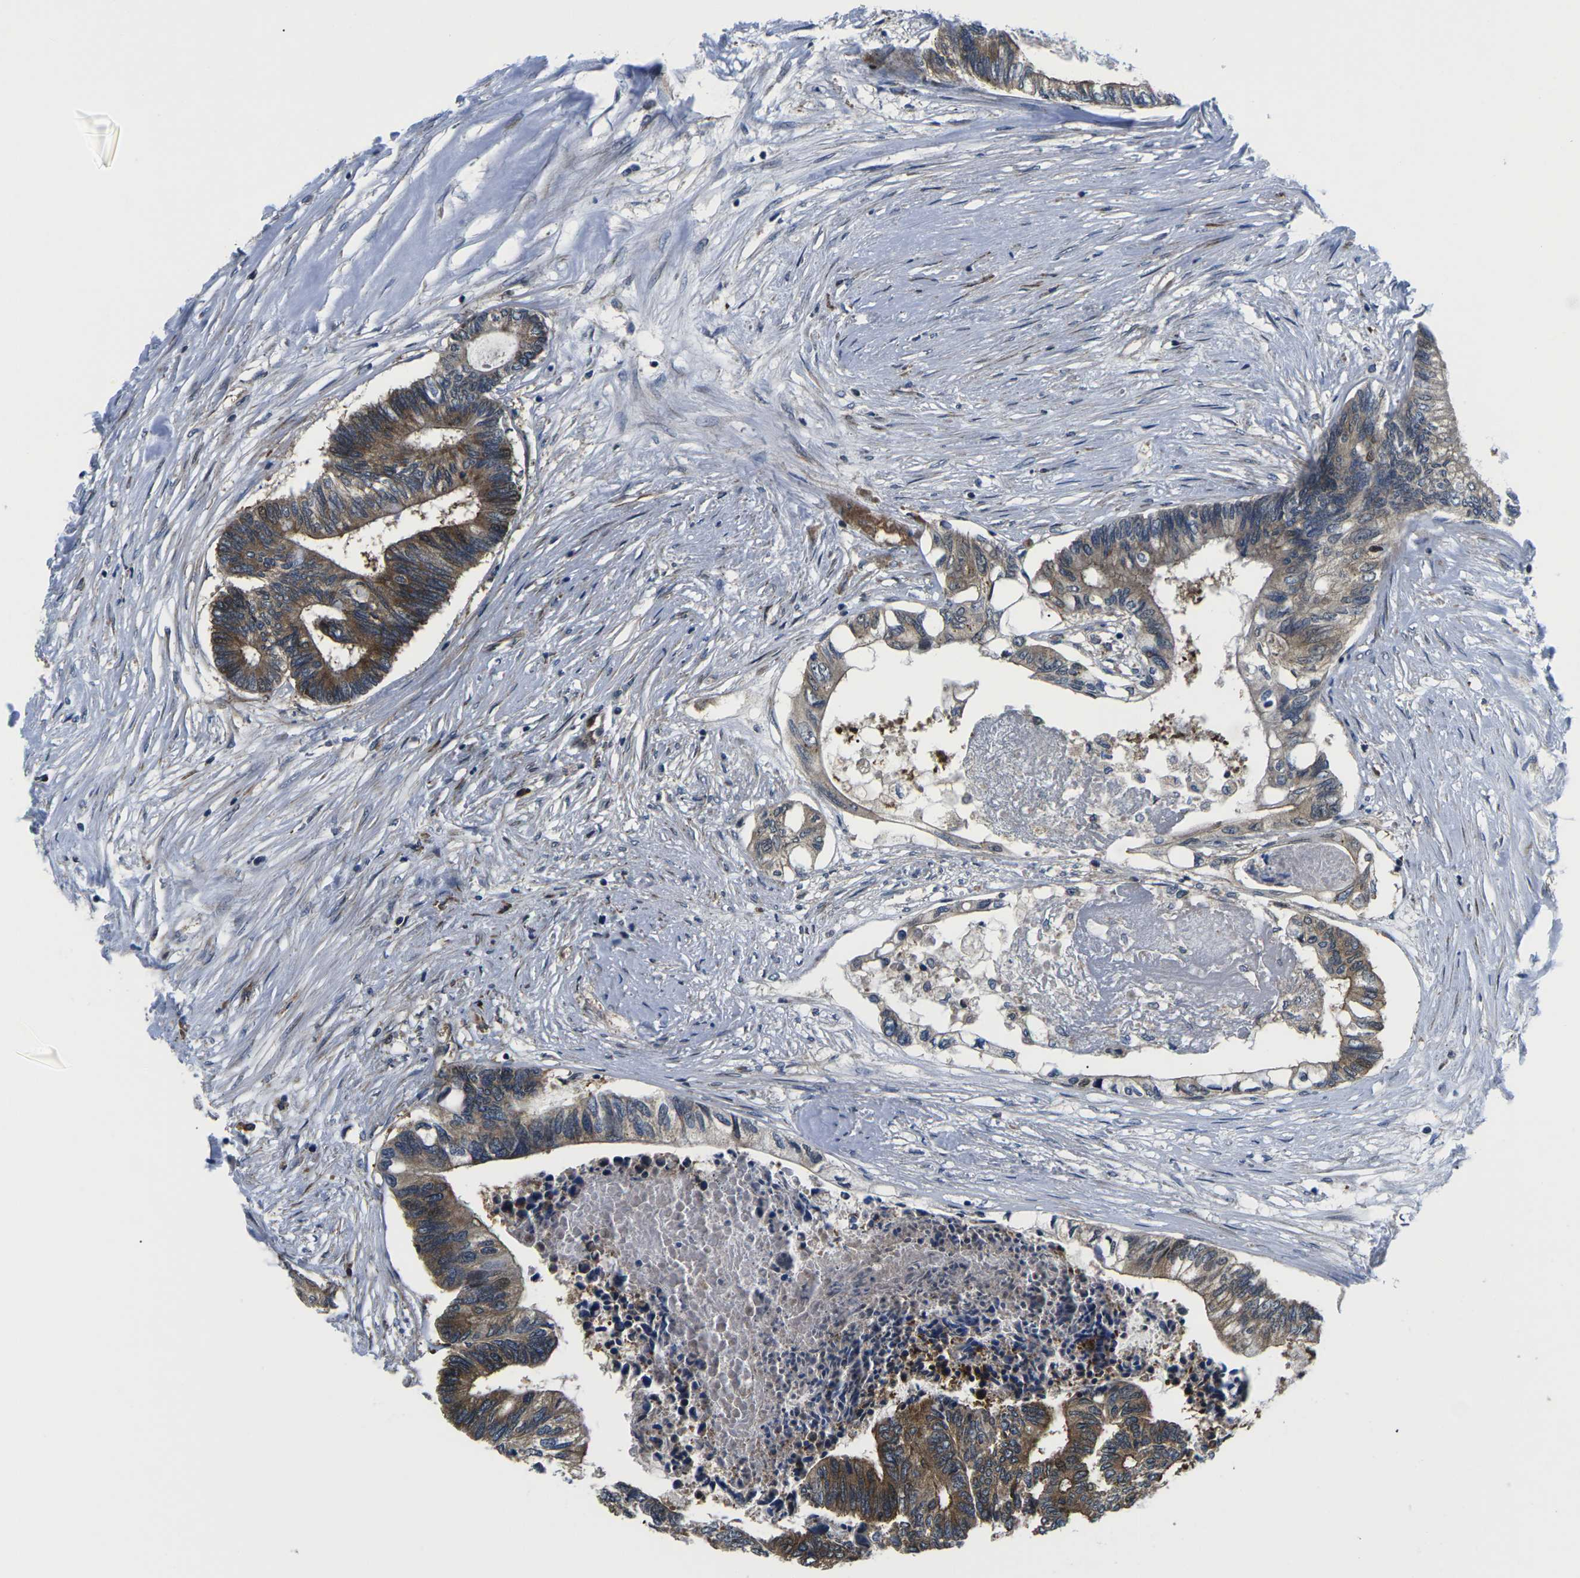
{"staining": {"intensity": "moderate", "quantity": ">75%", "location": "cytoplasmic/membranous,nuclear"}, "tissue": "colorectal cancer", "cell_type": "Tumor cells", "image_type": "cancer", "snomed": [{"axis": "morphology", "description": "Adenocarcinoma, NOS"}, {"axis": "topography", "description": "Rectum"}], "caption": "IHC staining of colorectal cancer (adenocarcinoma), which reveals medium levels of moderate cytoplasmic/membranous and nuclear positivity in about >75% of tumor cells indicating moderate cytoplasmic/membranous and nuclear protein positivity. The staining was performed using DAB (brown) for protein detection and nuclei were counterstained in hematoxylin (blue).", "gene": "EIF4E", "patient": {"sex": "male", "age": 63}}